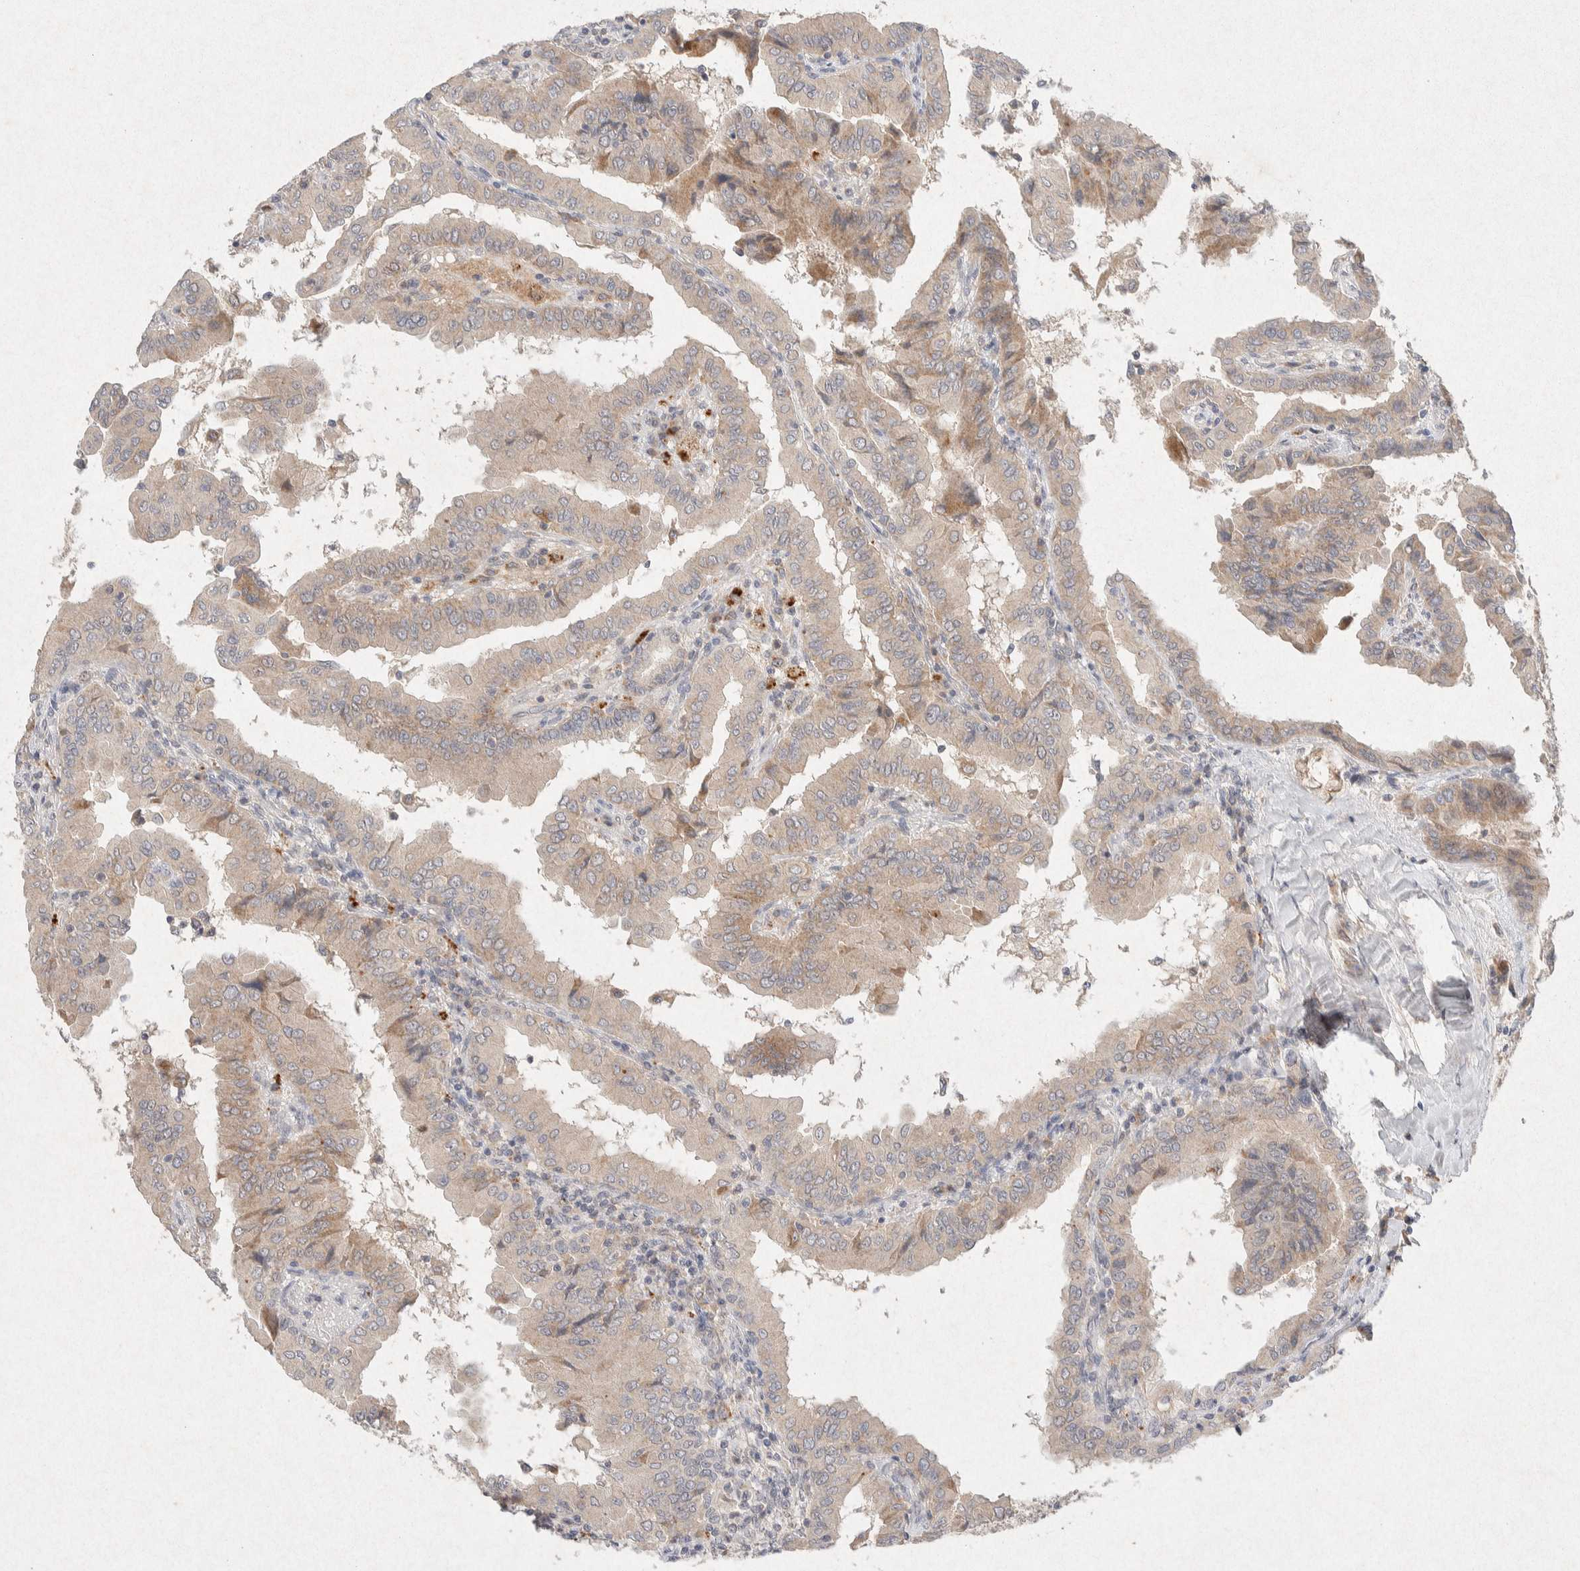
{"staining": {"intensity": "weak", "quantity": ">75%", "location": "cytoplasmic/membranous"}, "tissue": "thyroid cancer", "cell_type": "Tumor cells", "image_type": "cancer", "snomed": [{"axis": "morphology", "description": "Papillary adenocarcinoma, NOS"}, {"axis": "topography", "description": "Thyroid gland"}], "caption": "Brown immunohistochemical staining in human thyroid cancer (papillary adenocarcinoma) displays weak cytoplasmic/membranous positivity in about >75% of tumor cells. (DAB (3,3'-diaminobenzidine) IHC, brown staining for protein, blue staining for nuclei).", "gene": "GNAI1", "patient": {"sex": "male", "age": 33}}